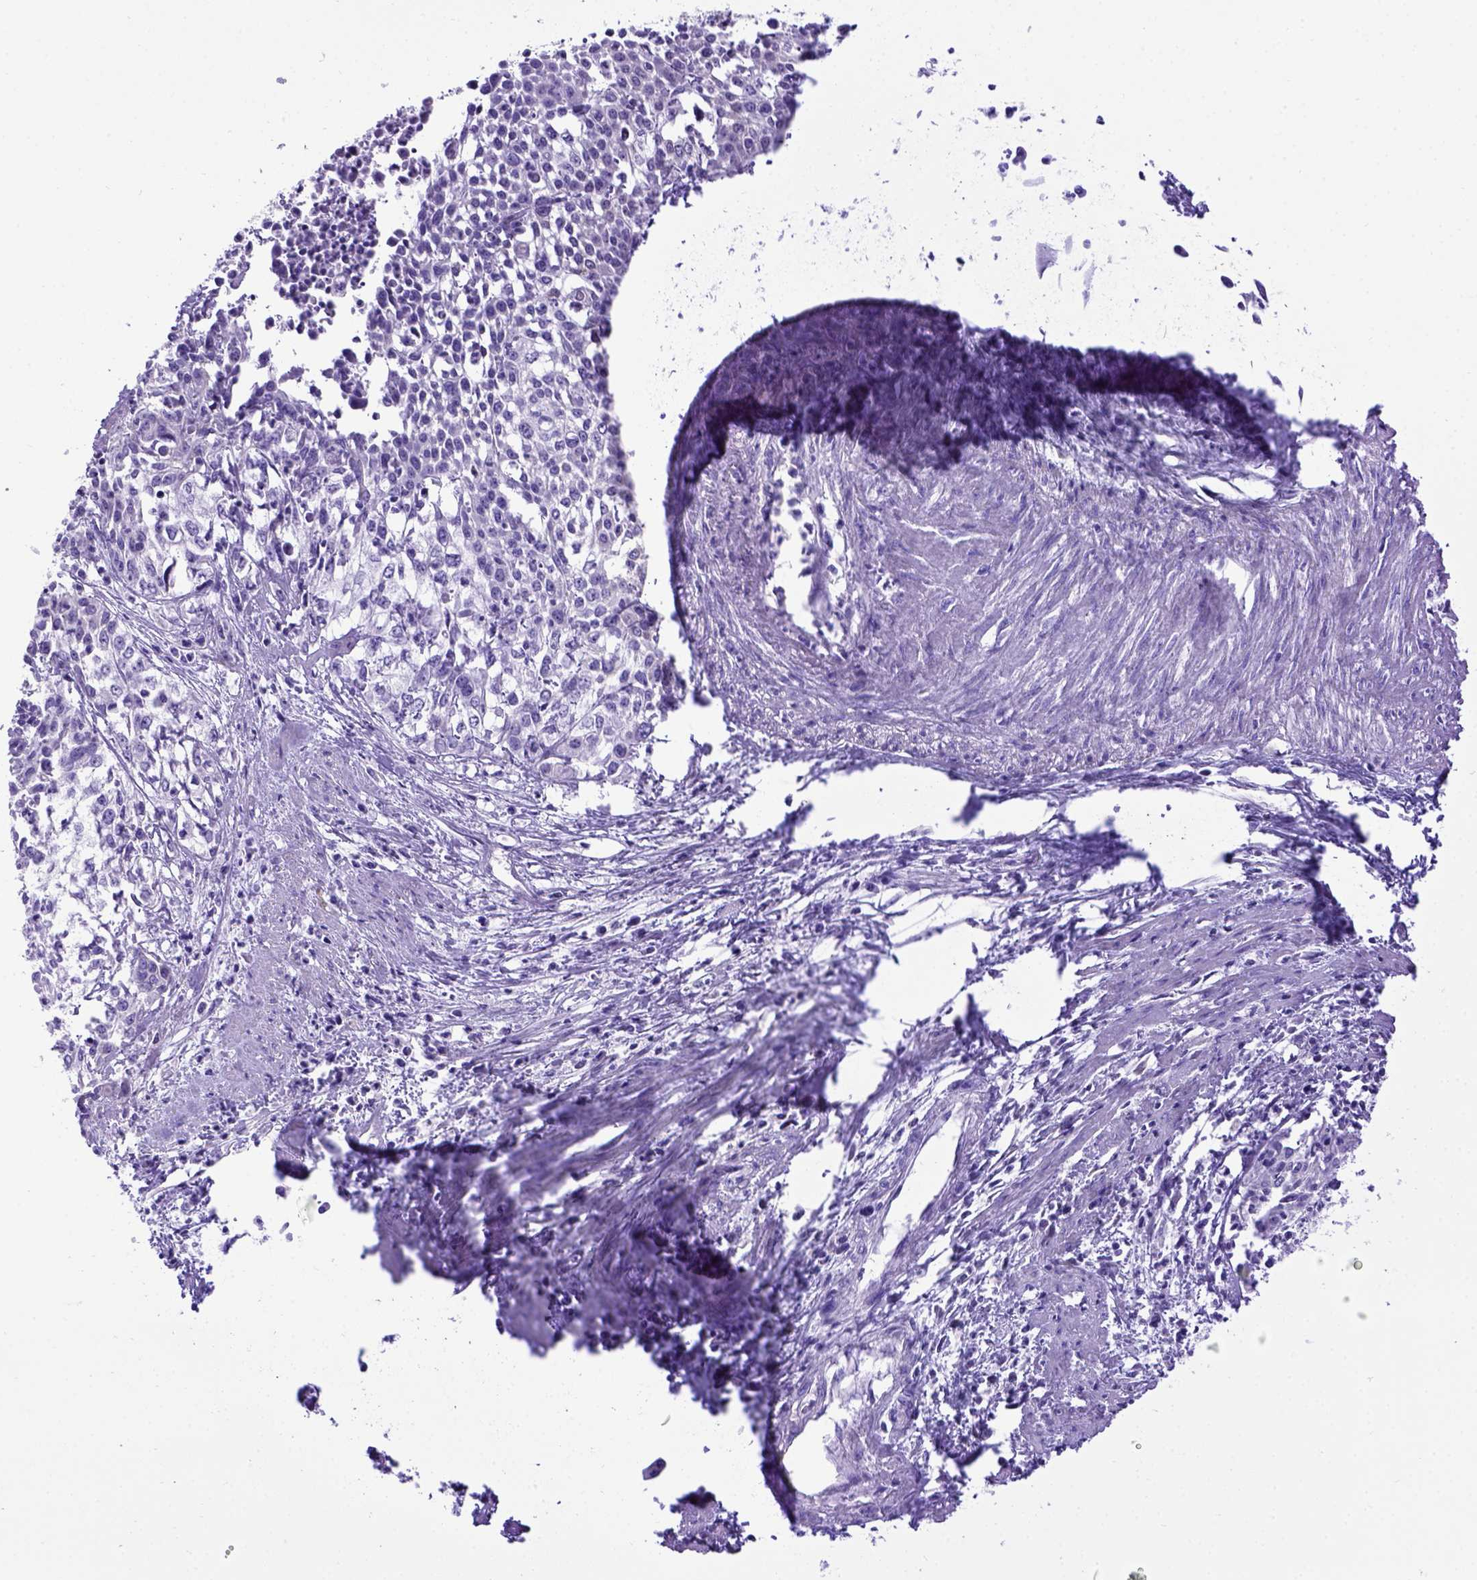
{"staining": {"intensity": "negative", "quantity": "none", "location": "none"}, "tissue": "cervical cancer", "cell_type": "Tumor cells", "image_type": "cancer", "snomed": [{"axis": "morphology", "description": "Squamous cell carcinoma, NOS"}, {"axis": "topography", "description": "Cervix"}], "caption": "Tumor cells are negative for brown protein staining in cervical squamous cell carcinoma. (Brightfield microscopy of DAB immunohistochemistry (IHC) at high magnification).", "gene": "PTGES", "patient": {"sex": "female", "age": 39}}